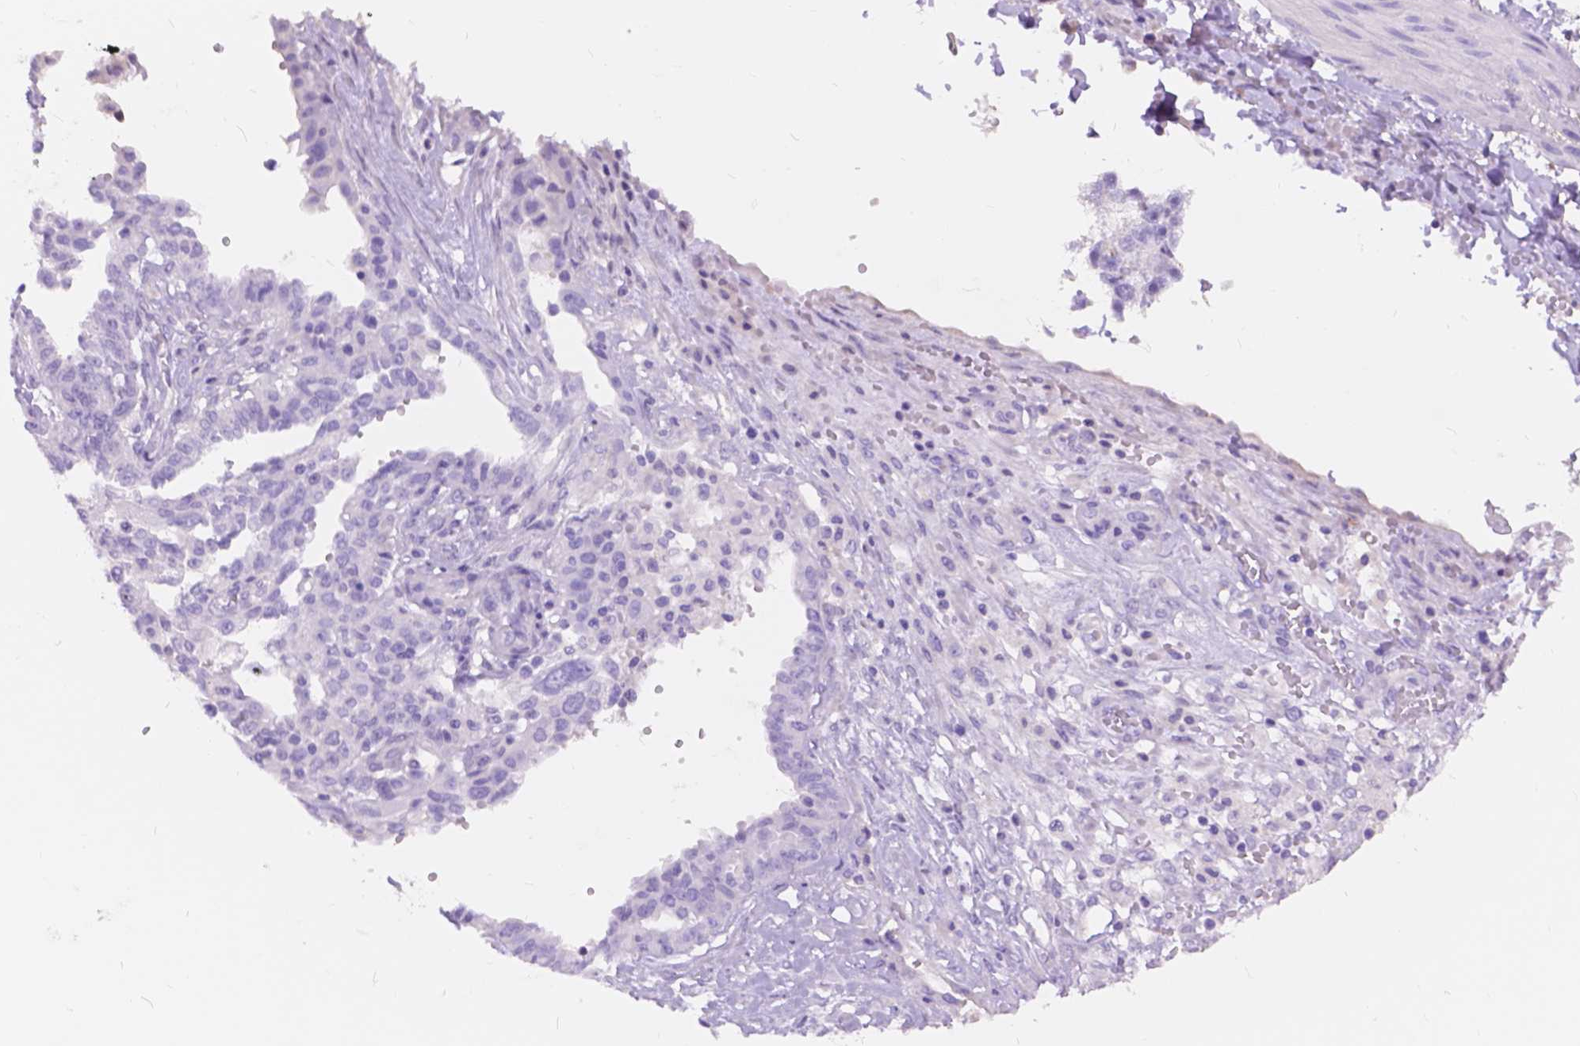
{"staining": {"intensity": "negative", "quantity": "none", "location": "none"}, "tissue": "ovarian cancer", "cell_type": "Tumor cells", "image_type": "cancer", "snomed": [{"axis": "morphology", "description": "Cystadenocarcinoma, serous, NOS"}, {"axis": "topography", "description": "Ovary"}], "caption": "Immunohistochemical staining of human ovarian cancer shows no significant expression in tumor cells.", "gene": "FOXL2", "patient": {"sex": "female", "age": 67}}